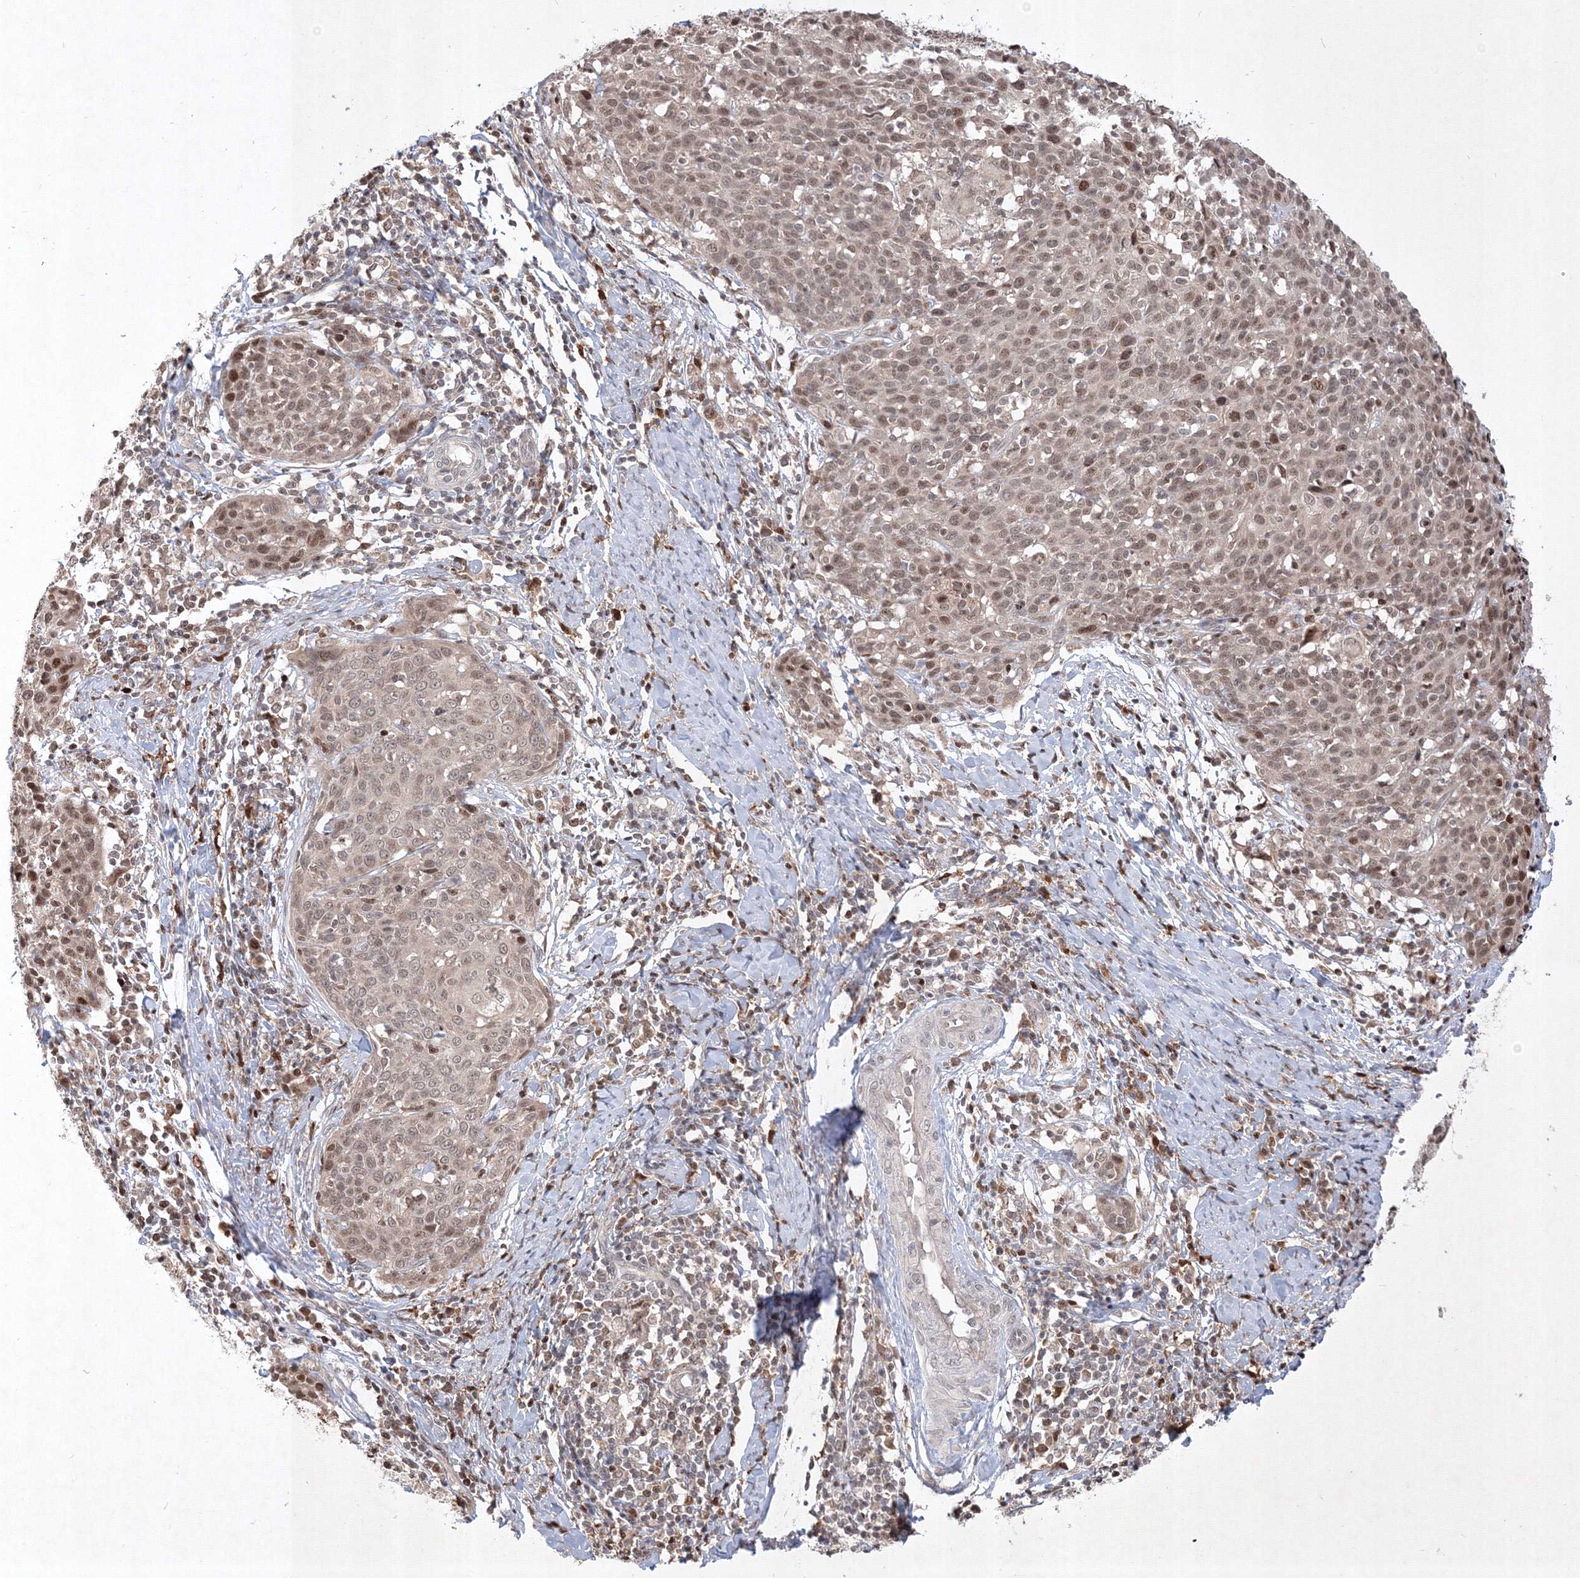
{"staining": {"intensity": "weak", "quantity": ">75%", "location": "nuclear"}, "tissue": "cervical cancer", "cell_type": "Tumor cells", "image_type": "cancer", "snomed": [{"axis": "morphology", "description": "Squamous cell carcinoma, NOS"}, {"axis": "topography", "description": "Cervix"}], "caption": "A photomicrograph of human cervical squamous cell carcinoma stained for a protein displays weak nuclear brown staining in tumor cells. The protein is shown in brown color, while the nuclei are stained blue.", "gene": "TAB1", "patient": {"sex": "female", "age": 38}}